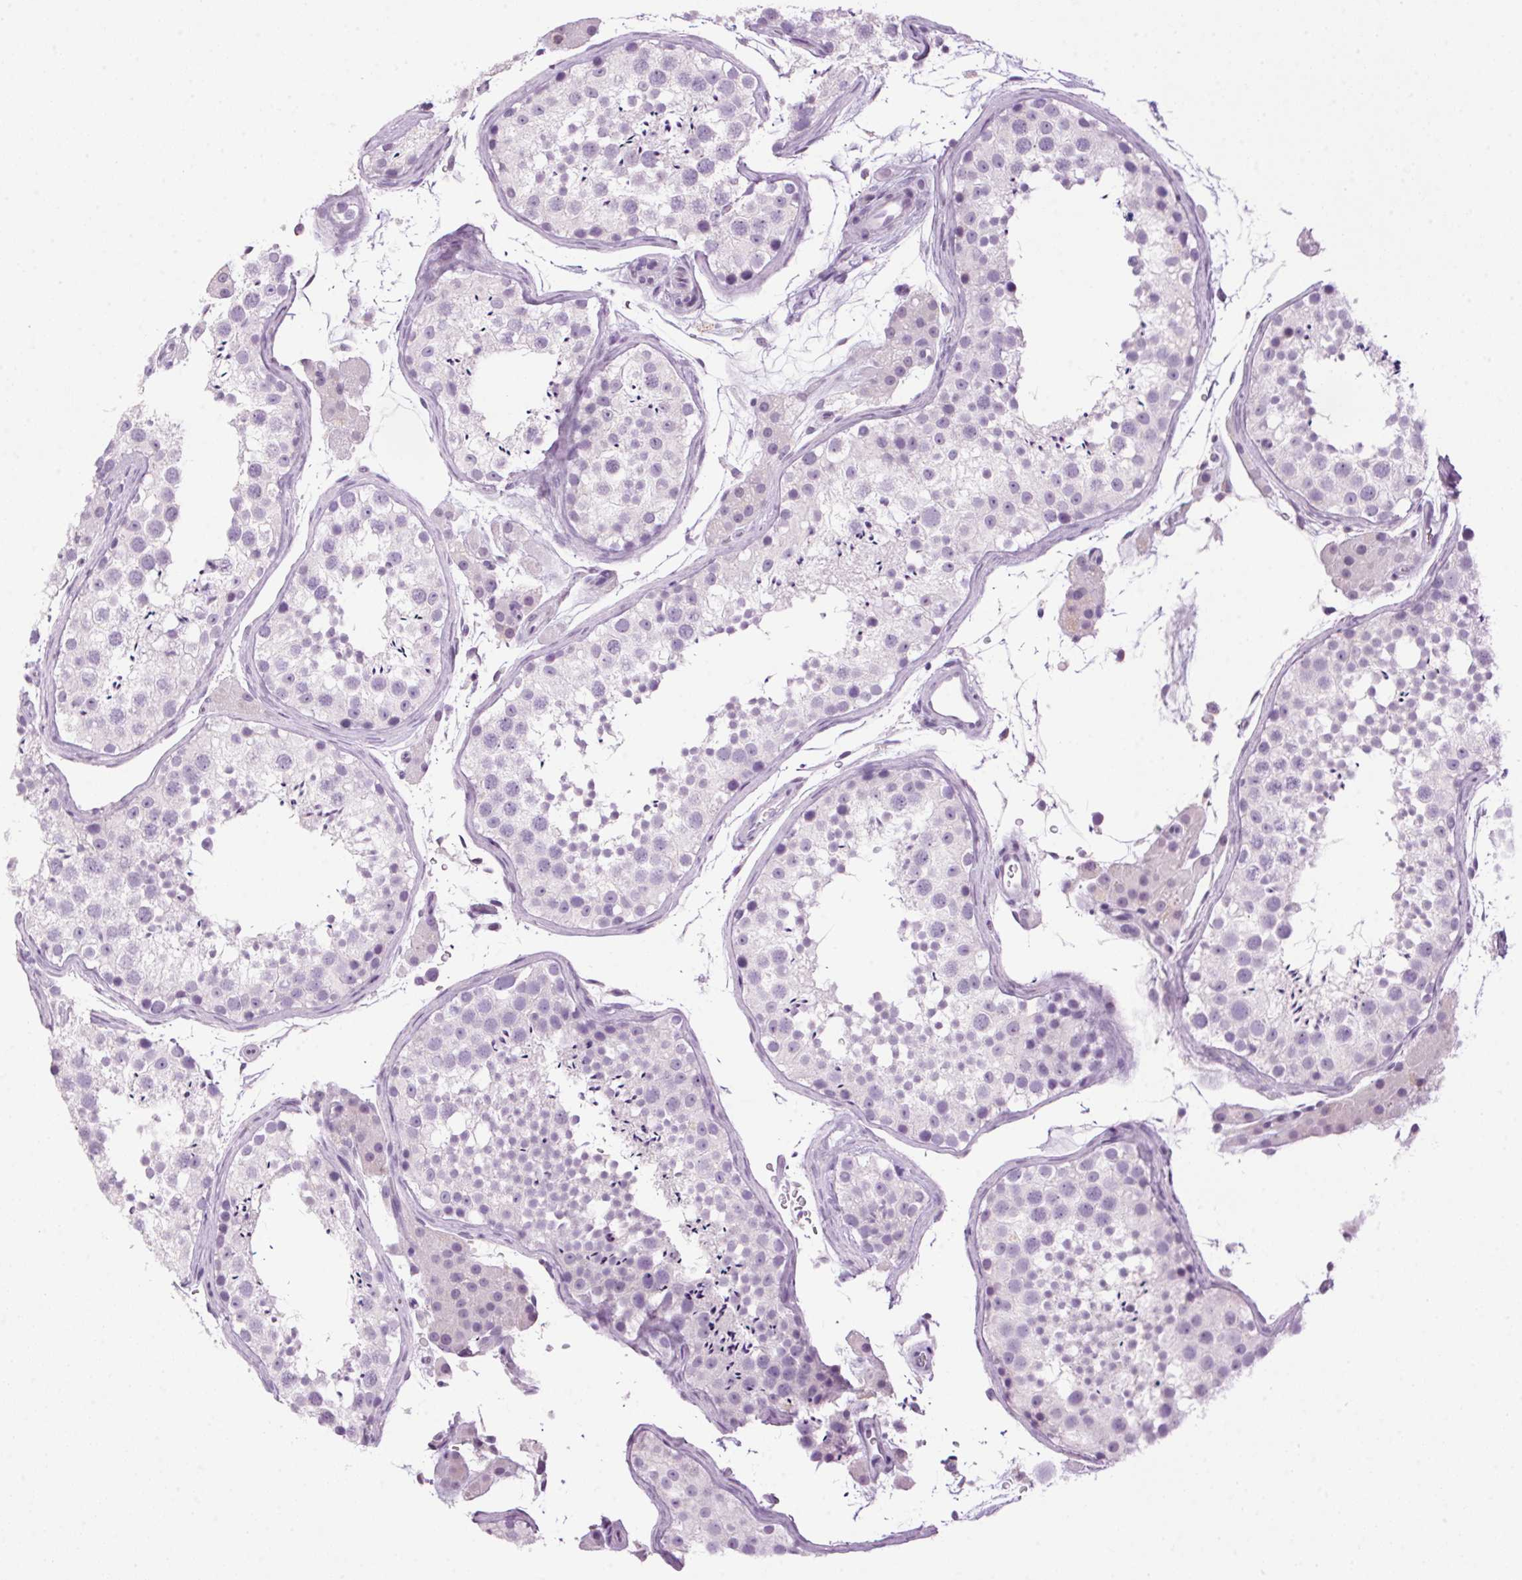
{"staining": {"intensity": "negative", "quantity": "none", "location": "none"}, "tissue": "testis", "cell_type": "Cells in seminiferous ducts", "image_type": "normal", "snomed": [{"axis": "morphology", "description": "Normal tissue, NOS"}, {"axis": "topography", "description": "Testis"}], "caption": "IHC of unremarkable human testis shows no expression in cells in seminiferous ducts. The staining was performed using DAB to visualize the protein expression in brown, while the nuclei were stained in blue with hematoxylin (Magnification: 20x).", "gene": "TMEM88B", "patient": {"sex": "male", "age": 41}}